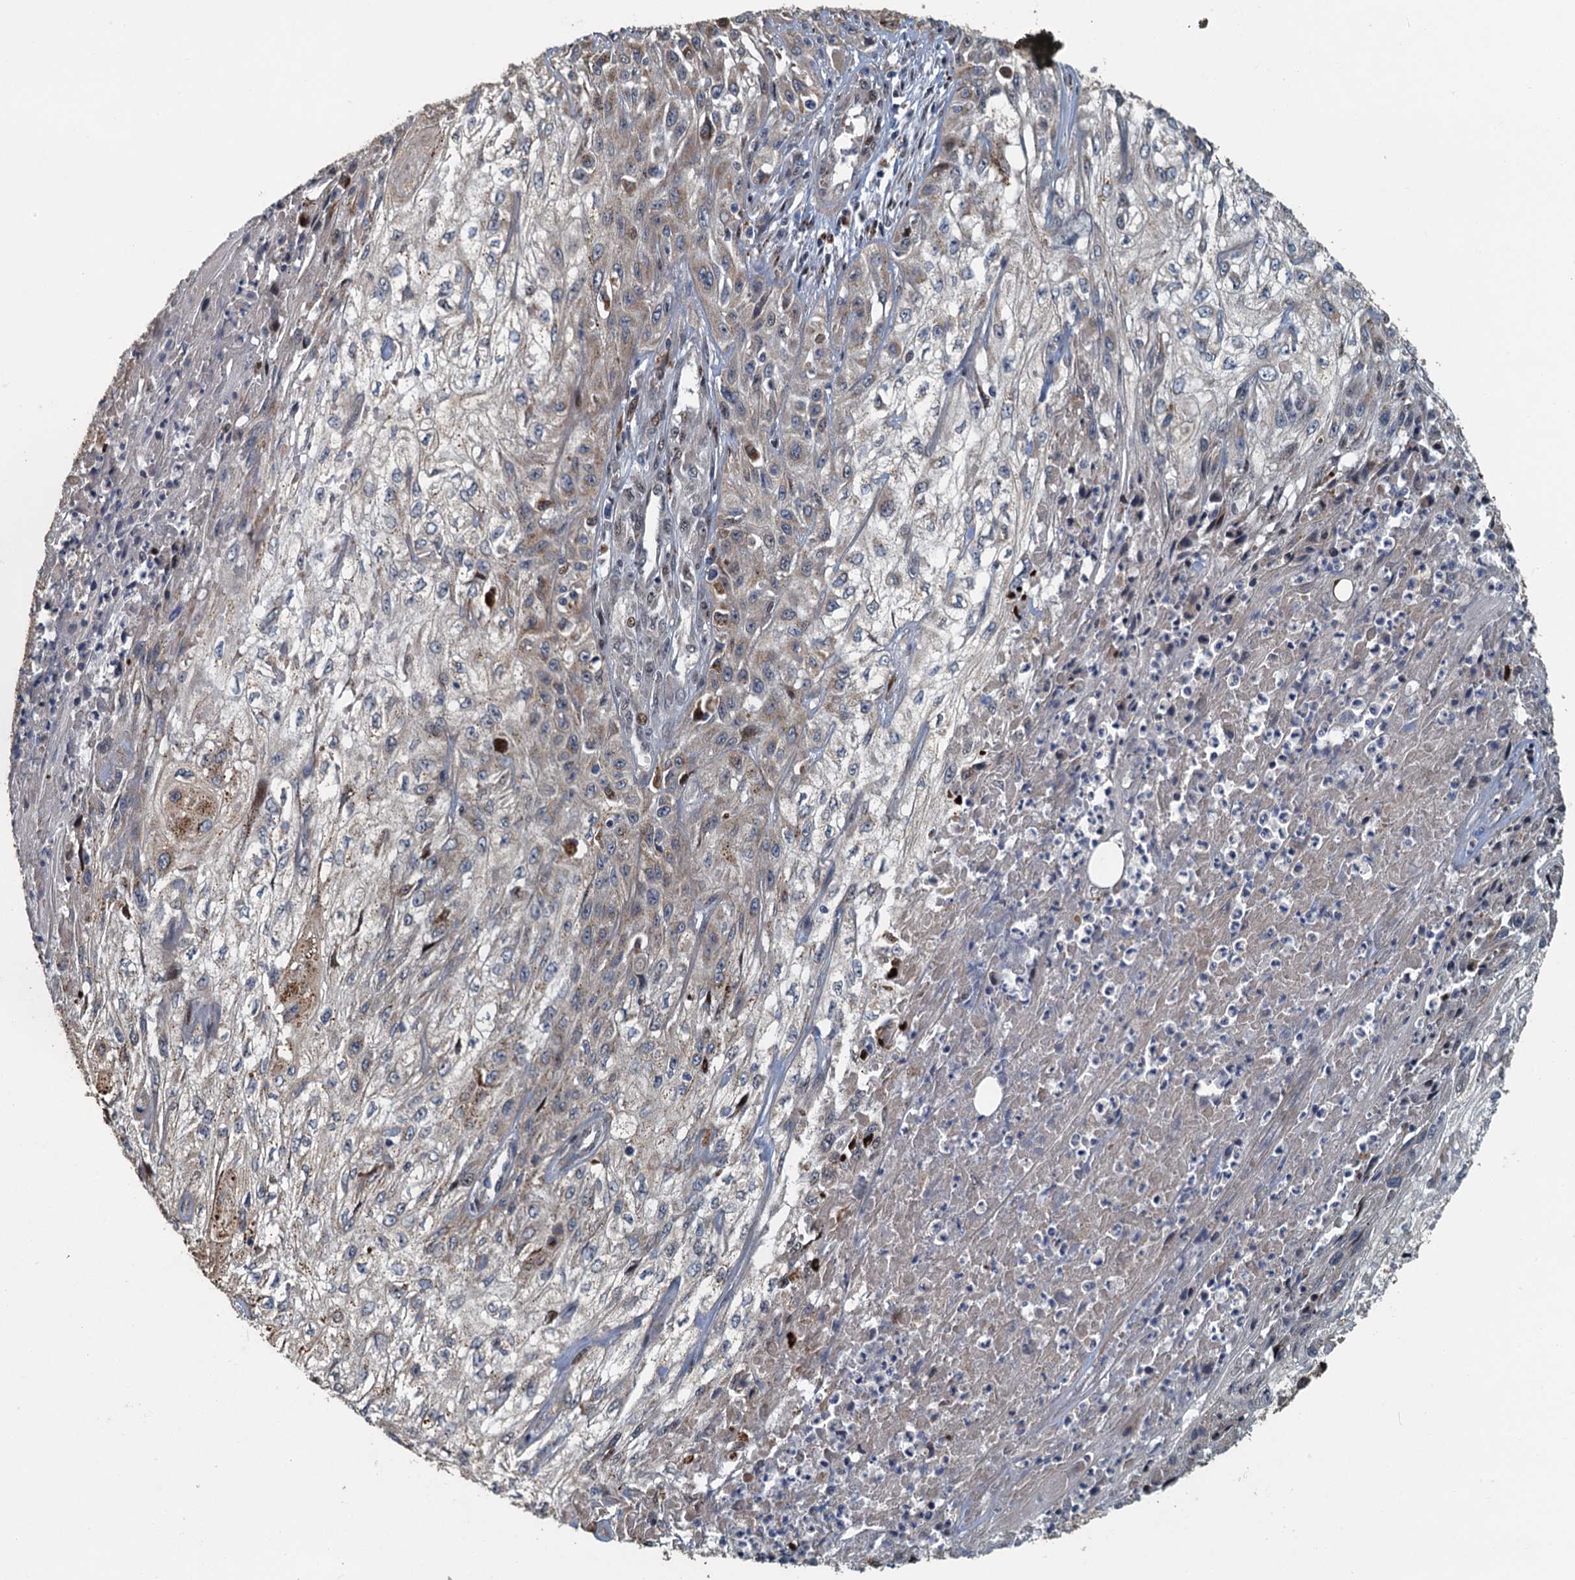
{"staining": {"intensity": "weak", "quantity": "<25%", "location": "cytoplasmic/membranous"}, "tissue": "skin cancer", "cell_type": "Tumor cells", "image_type": "cancer", "snomed": [{"axis": "morphology", "description": "Squamous cell carcinoma, NOS"}, {"axis": "morphology", "description": "Squamous cell carcinoma, metastatic, NOS"}, {"axis": "topography", "description": "Skin"}, {"axis": "topography", "description": "Lymph node"}], "caption": "A micrograph of skin squamous cell carcinoma stained for a protein demonstrates no brown staining in tumor cells.", "gene": "AGRN", "patient": {"sex": "male", "age": 75}}